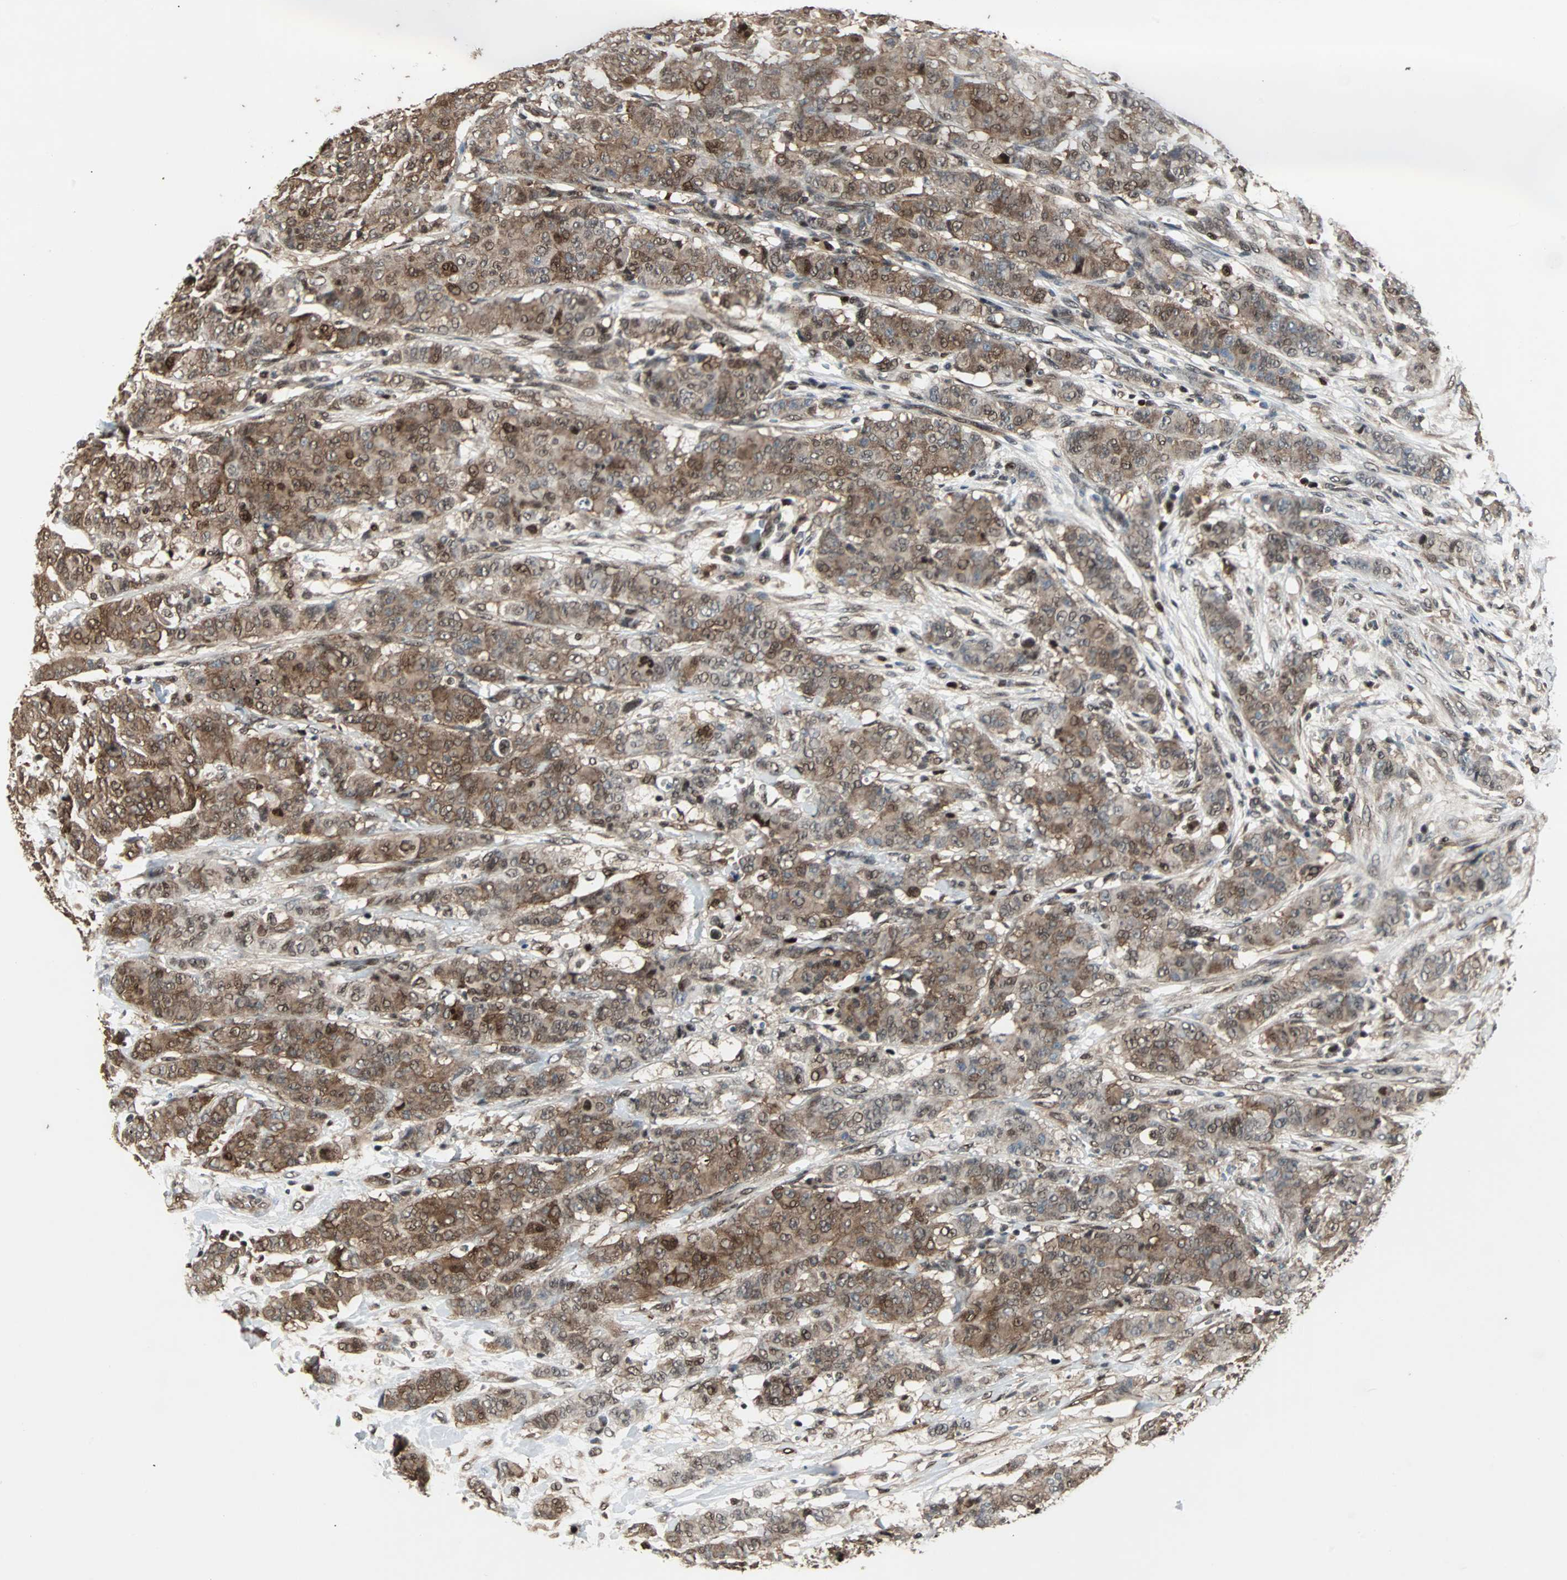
{"staining": {"intensity": "moderate", "quantity": ">75%", "location": "cytoplasmic/membranous,nuclear"}, "tissue": "breast cancer", "cell_type": "Tumor cells", "image_type": "cancer", "snomed": [{"axis": "morphology", "description": "Duct carcinoma"}, {"axis": "topography", "description": "Breast"}], "caption": "A high-resolution micrograph shows immunohistochemistry staining of breast cancer, which displays moderate cytoplasmic/membranous and nuclear expression in about >75% of tumor cells.", "gene": "ACLY", "patient": {"sex": "female", "age": 40}}